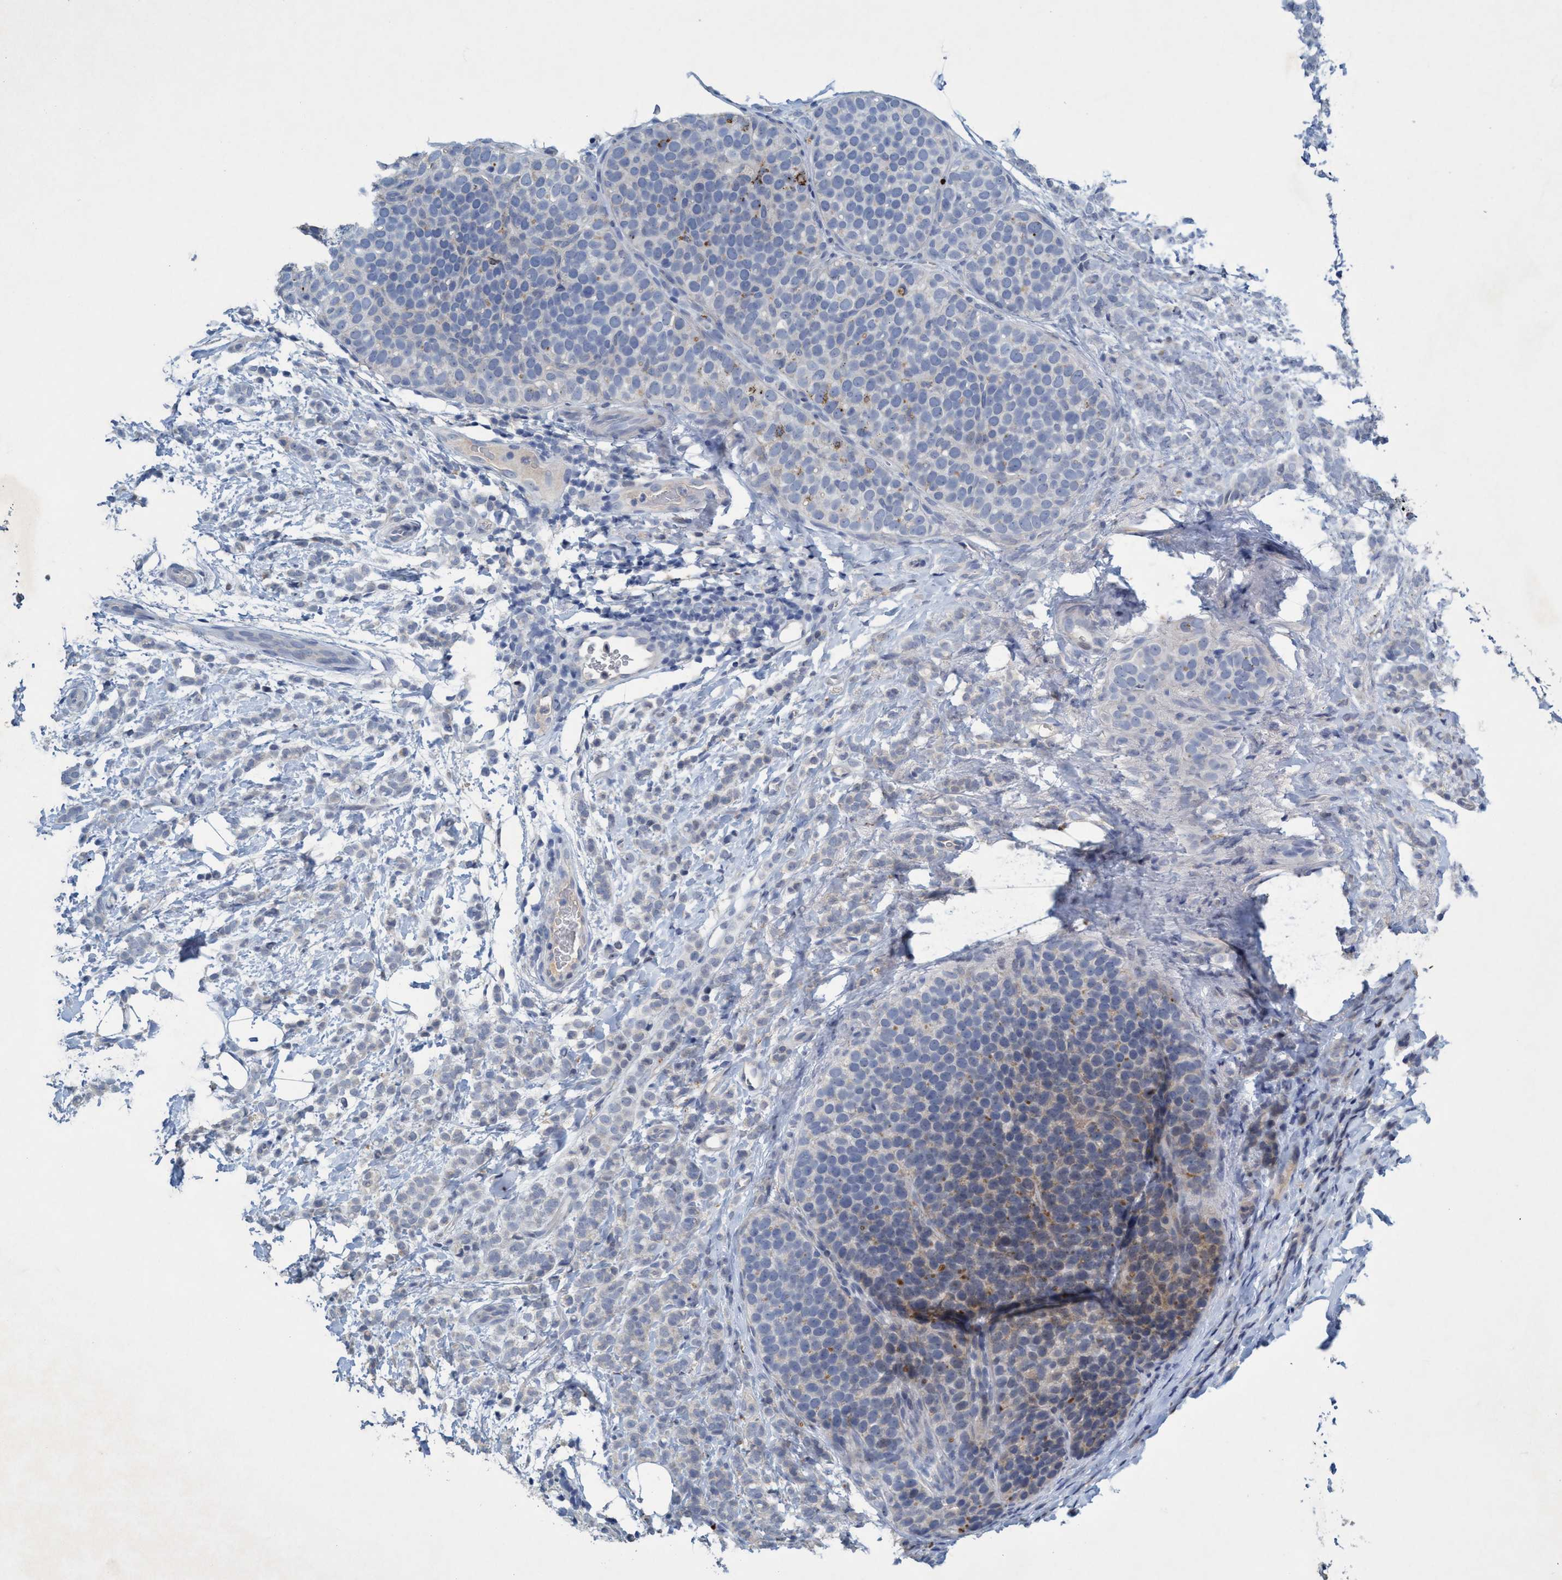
{"staining": {"intensity": "weak", "quantity": "<25%", "location": "cytoplasmic/membranous"}, "tissue": "breast cancer", "cell_type": "Tumor cells", "image_type": "cancer", "snomed": [{"axis": "morphology", "description": "Lobular carcinoma"}, {"axis": "topography", "description": "Breast"}], "caption": "There is no significant staining in tumor cells of lobular carcinoma (breast).", "gene": "RNF208", "patient": {"sex": "female", "age": 50}}